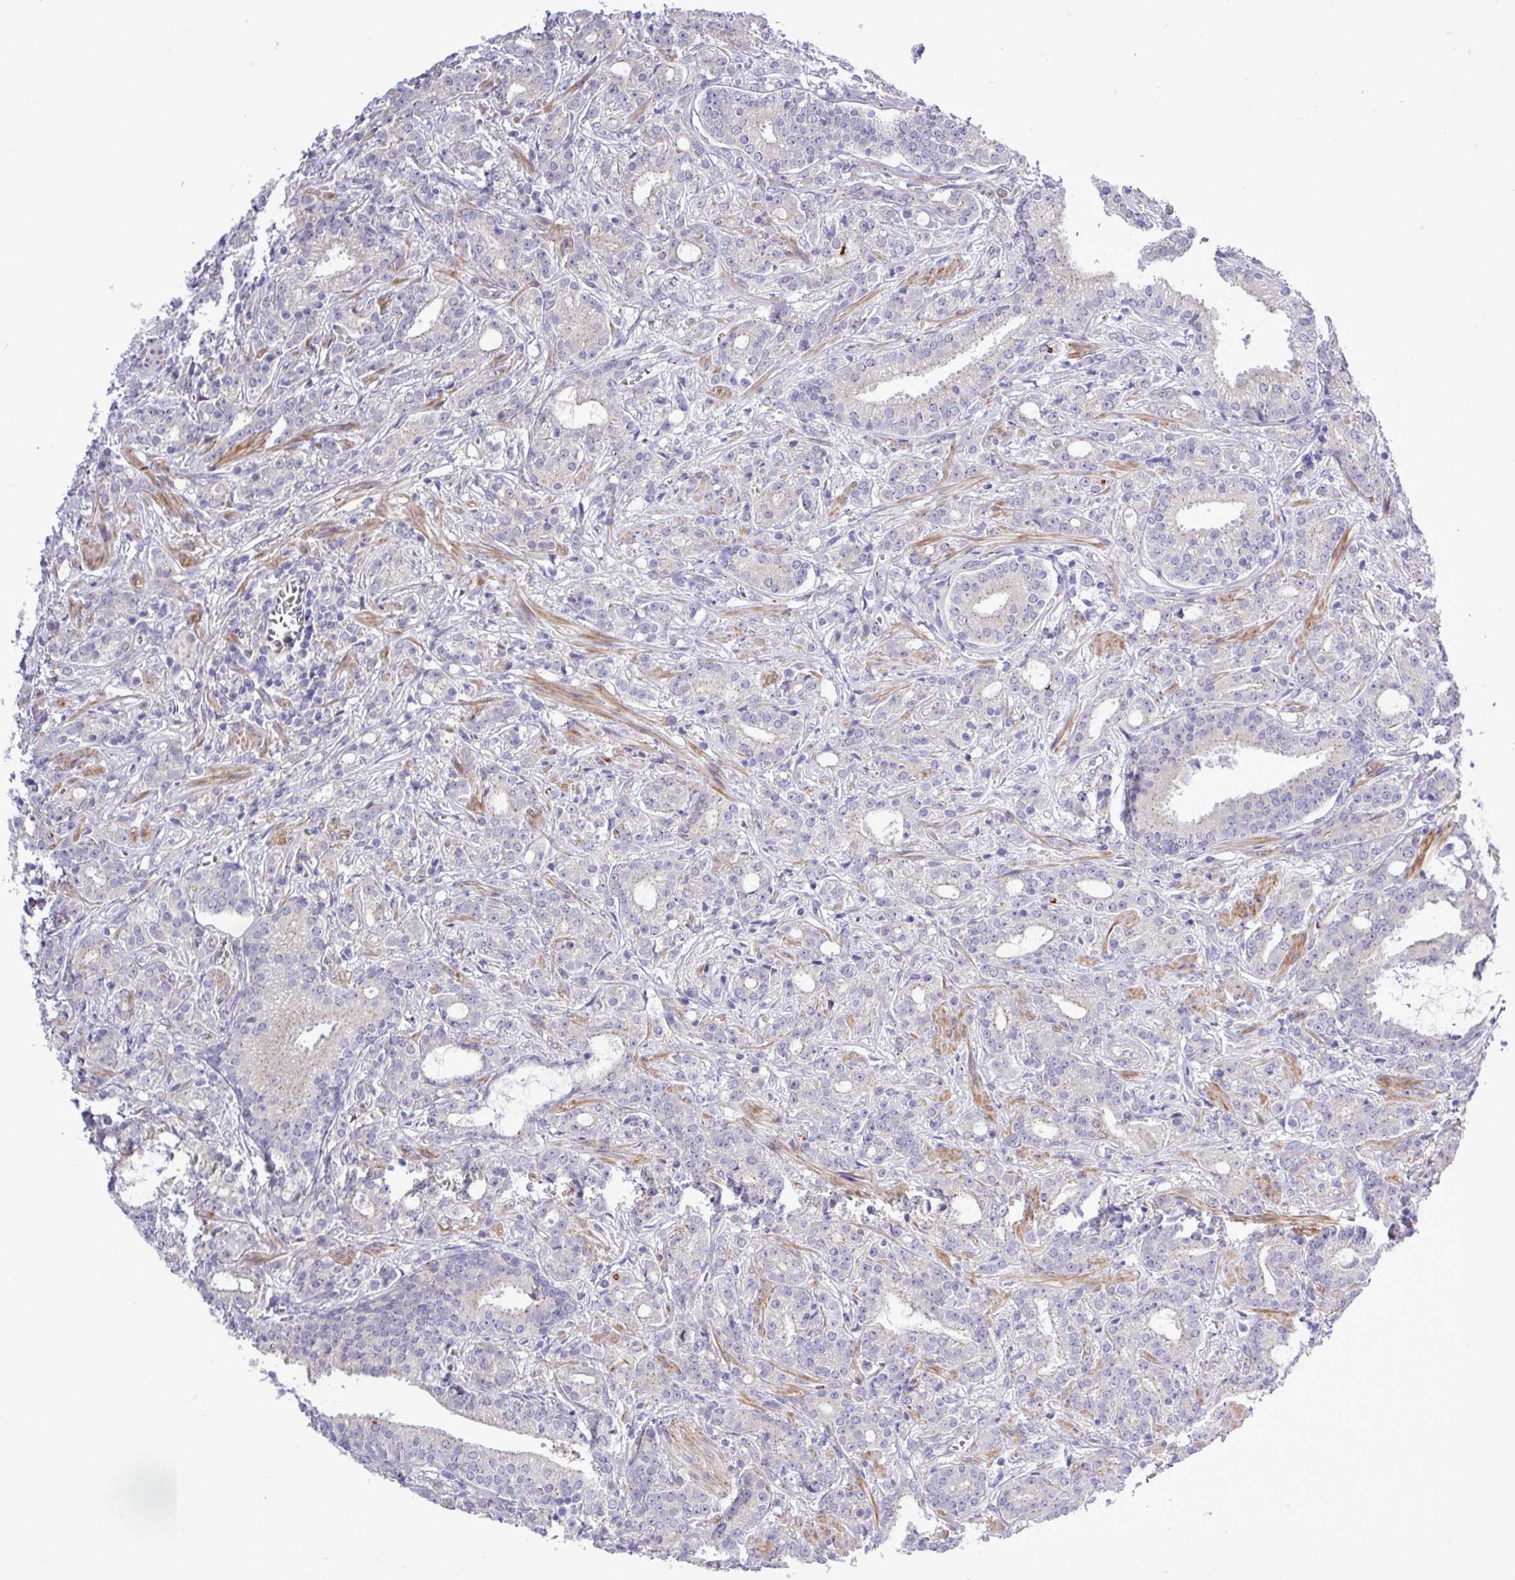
{"staining": {"intensity": "negative", "quantity": "none", "location": "none"}, "tissue": "prostate cancer", "cell_type": "Tumor cells", "image_type": "cancer", "snomed": [{"axis": "morphology", "description": "Adenocarcinoma, High grade"}, {"axis": "topography", "description": "Prostate and seminal vesicle, NOS"}], "caption": "A photomicrograph of prostate cancer (adenocarcinoma (high-grade)) stained for a protein shows no brown staining in tumor cells.", "gene": "SPINK8", "patient": {"sex": "male", "age": 67}}